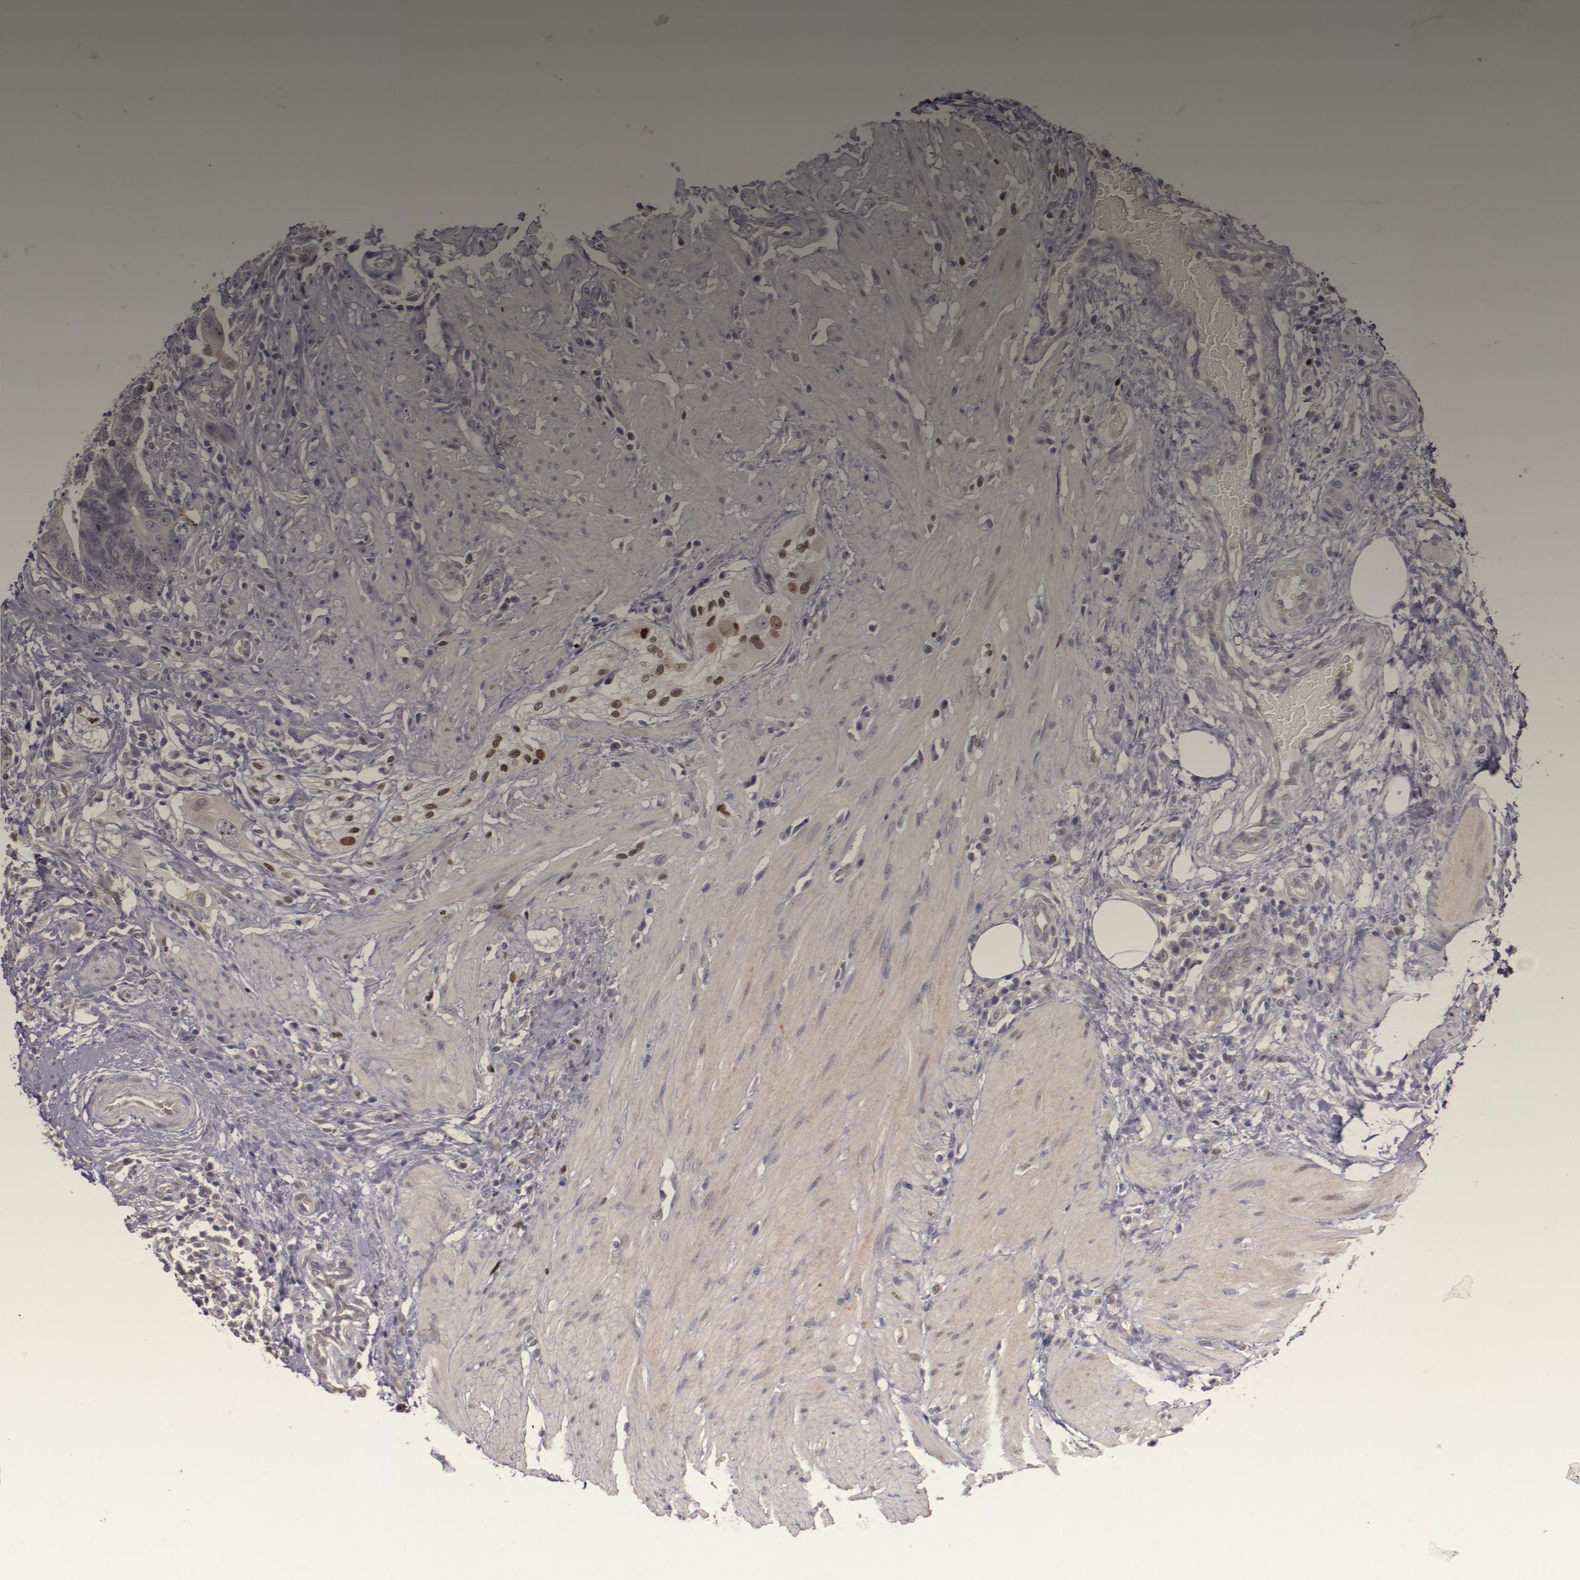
{"staining": {"intensity": "moderate", "quantity": "25%-75%", "location": "nuclear"}, "tissue": "colorectal cancer", "cell_type": "Tumor cells", "image_type": "cancer", "snomed": [{"axis": "morphology", "description": "Adenocarcinoma, NOS"}, {"axis": "topography", "description": "Rectum"}], "caption": "This is an image of IHC staining of adenocarcinoma (colorectal), which shows moderate staining in the nuclear of tumor cells.", "gene": "NUP62CL", "patient": {"sex": "male", "age": 53}}